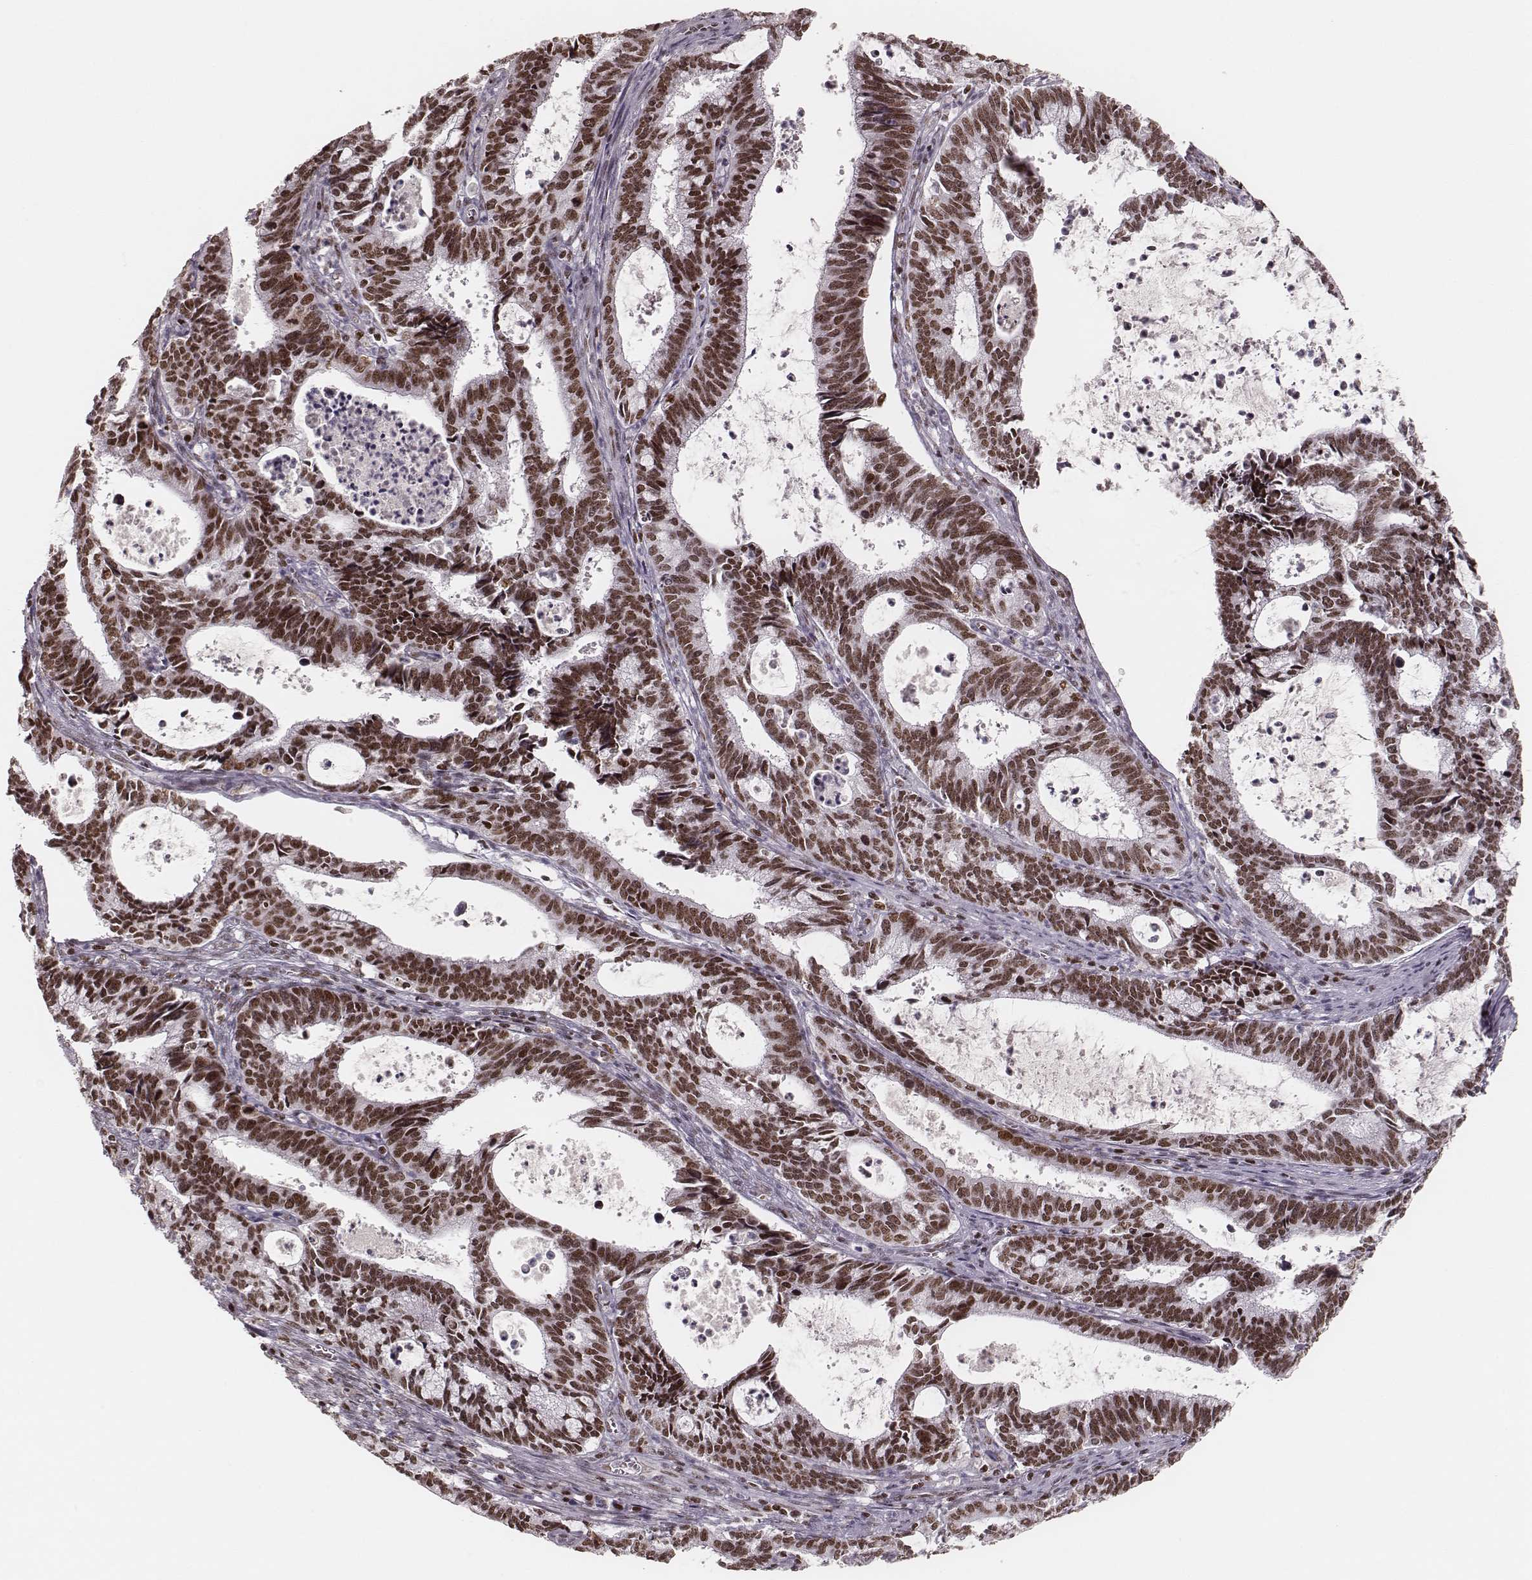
{"staining": {"intensity": "moderate", "quantity": ">75%", "location": "nuclear"}, "tissue": "cervical cancer", "cell_type": "Tumor cells", "image_type": "cancer", "snomed": [{"axis": "morphology", "description": "Adenocarcinoma, NOS"}, {"axis": "topography", "description": "Cervix"}], "caption": "Immunohistochemical staining of human cervical adenocarcinoma displays moderate nuclear protein expression in about >75% of tumor cells. (DAB (3,3'-diaminobenzidine) IHC with brightfield microscopy, high magnification).", "gene": "PARP1", "patient": {"sex": "female", "age": 42}}